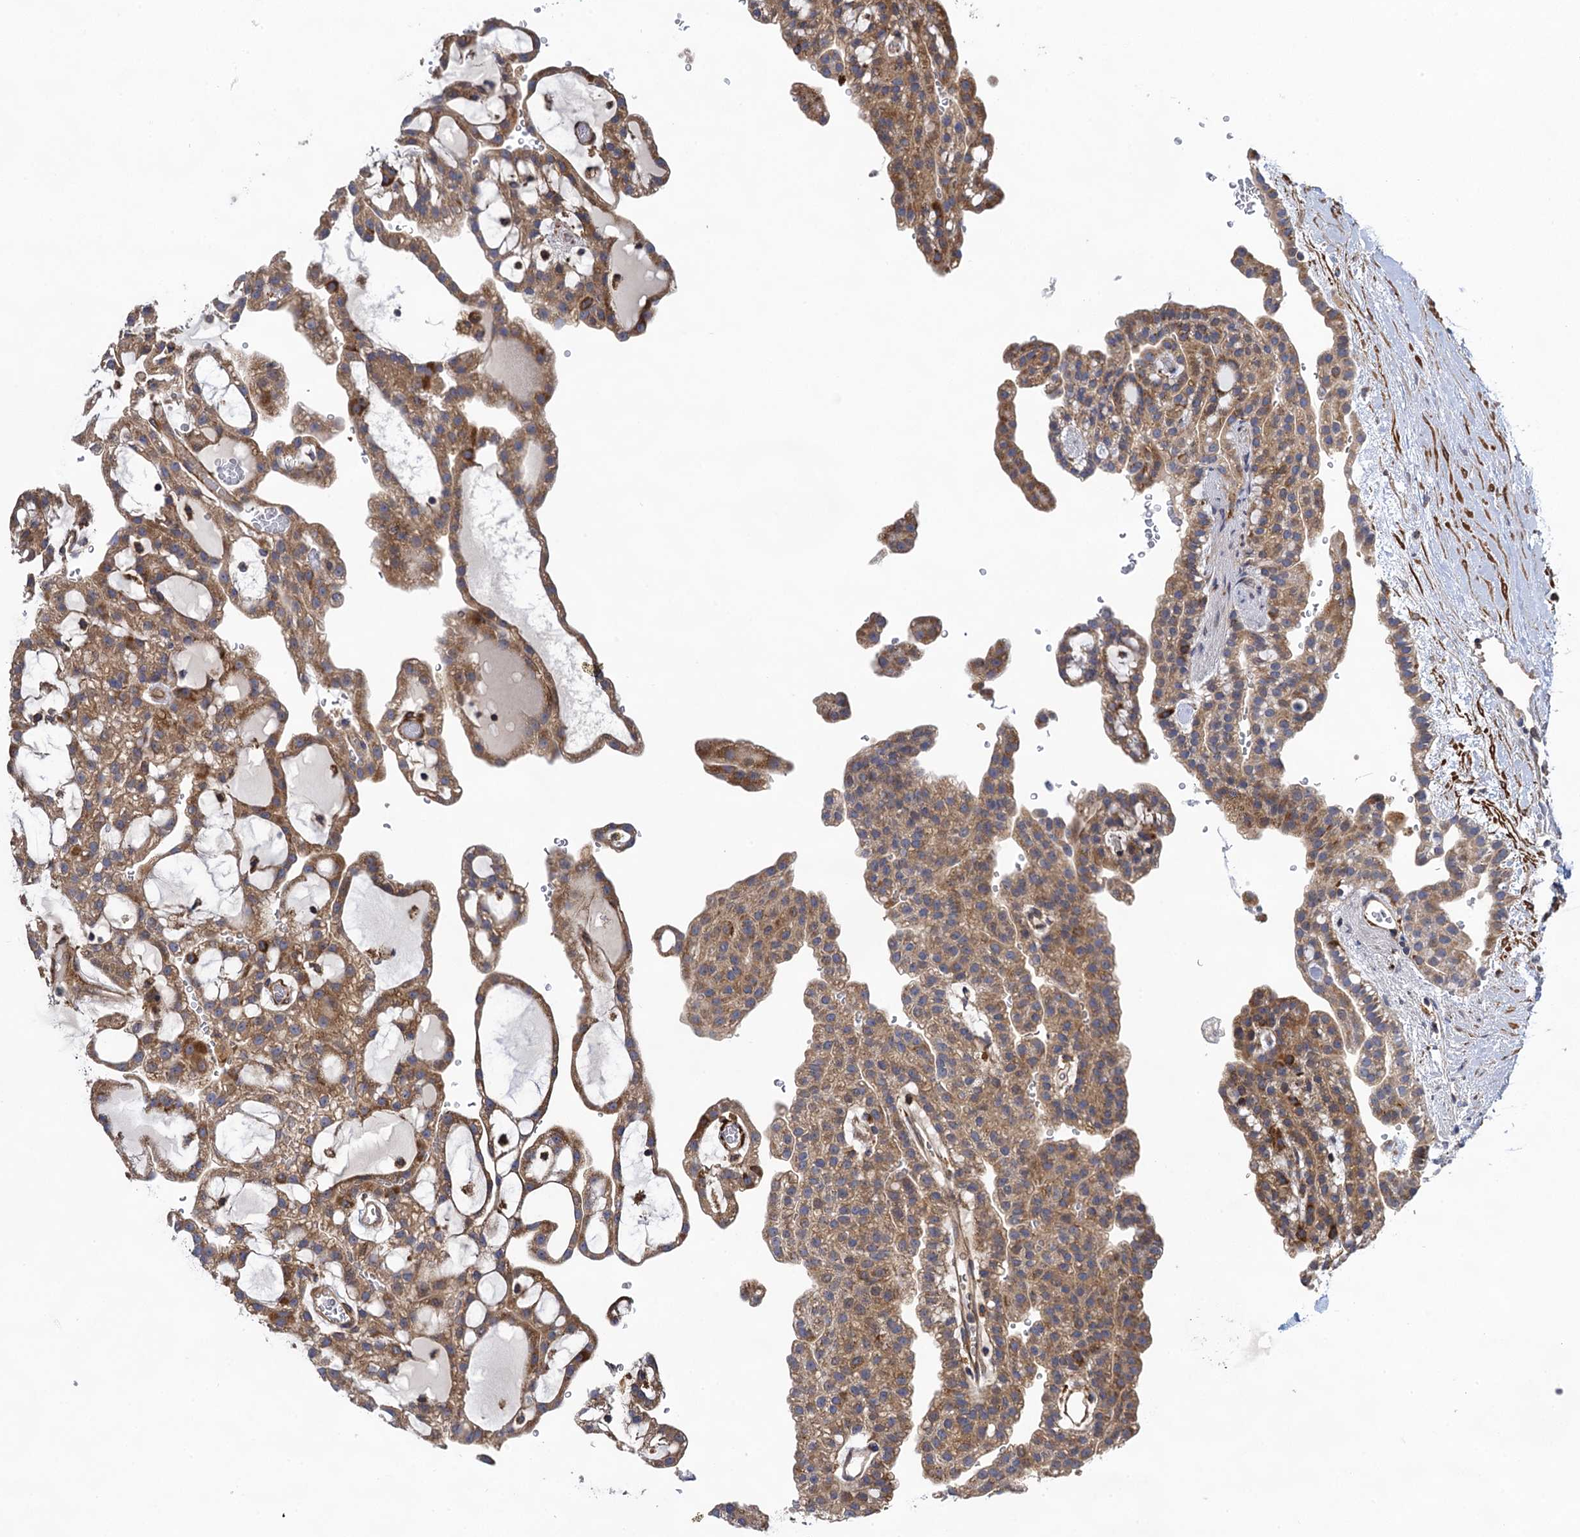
{"staining": {"intensity": "moderate", "quantity": ">75%", "location": "cytoplasmic/membranous"}, "tissue": "renal cancer", "cell_type": "Tumor cells", "image_type": "cancer", "snomed": [{"axis": "morphology", "description": "Adenocarcinoma, NOS"}, {"axis": "topography", "description": "Kidney"}], "caption": "Immunohistochemistry staining of renal adenocarcinoma, which shows medium levels of moderate cytoplasmic/membranous positivity in approximately >75% of tumor cells indicating moderate cytoplasmic/membranous protein staining. The staining was performed using DAB (3,3'-diaminobenzidine) (brown) for protein detection and nuclei were counterstained in hematoxylin (blue).", "gene": "WDR88", "patient": {"sex": "male", "age": 63}}